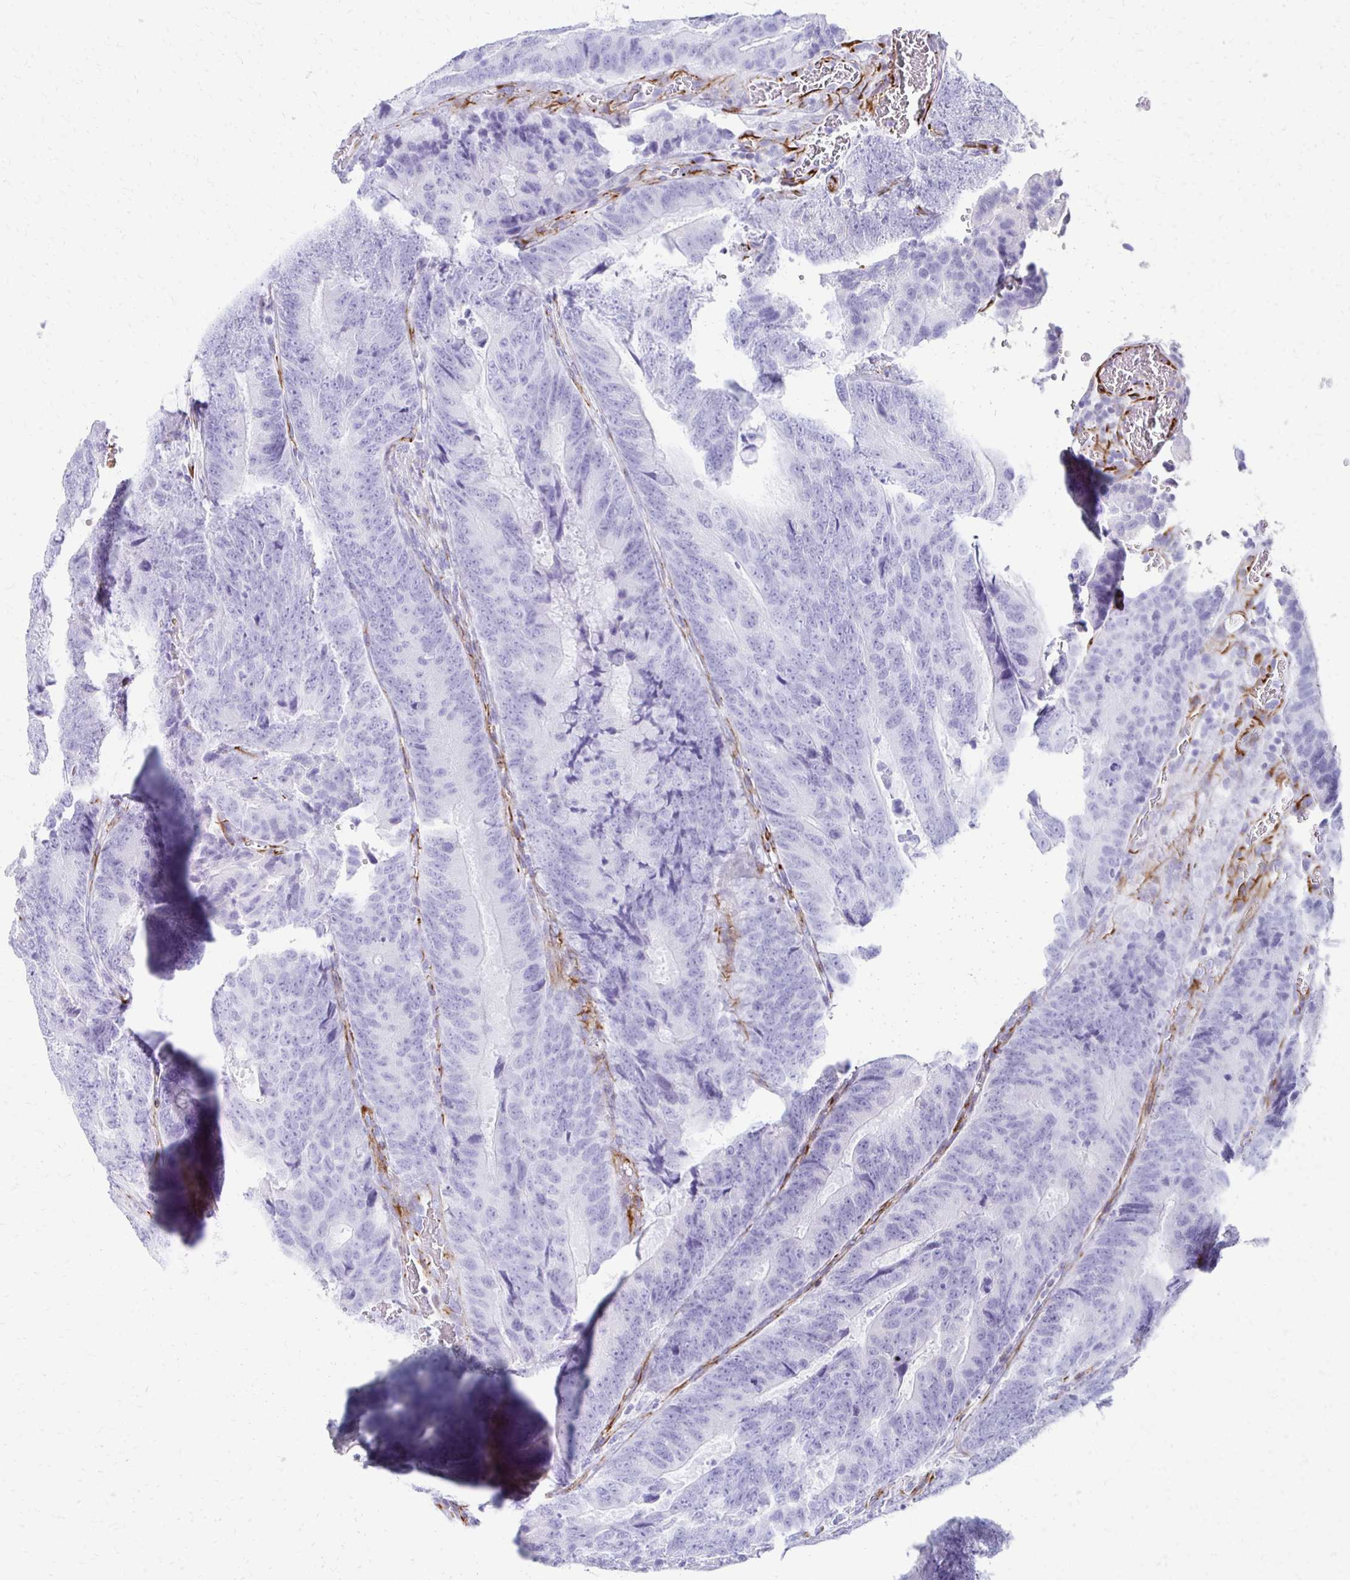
{"staining": {"intensity": "negative", "quantity": "none", "location": "none"}, "tissue": "colorectal cancer", "cell_type": "Tumor cells", "image_type": "cancer", "snomed": [{"axis": "morphology", "description": "Adenocarcinoma, NOS"}, {"axis": "topography", "description": "Colon"}], "caption": "Immunohistochemistry micrograph of neoplastic tissue: human adenocarcinoma (colorectal) stained with DAB (3,3'-diaminobenzidine) demonstrates no significant protein staining in tumor cells.", "gene": "TMEM54", "patient": {"sex": "female", "age": 48}}